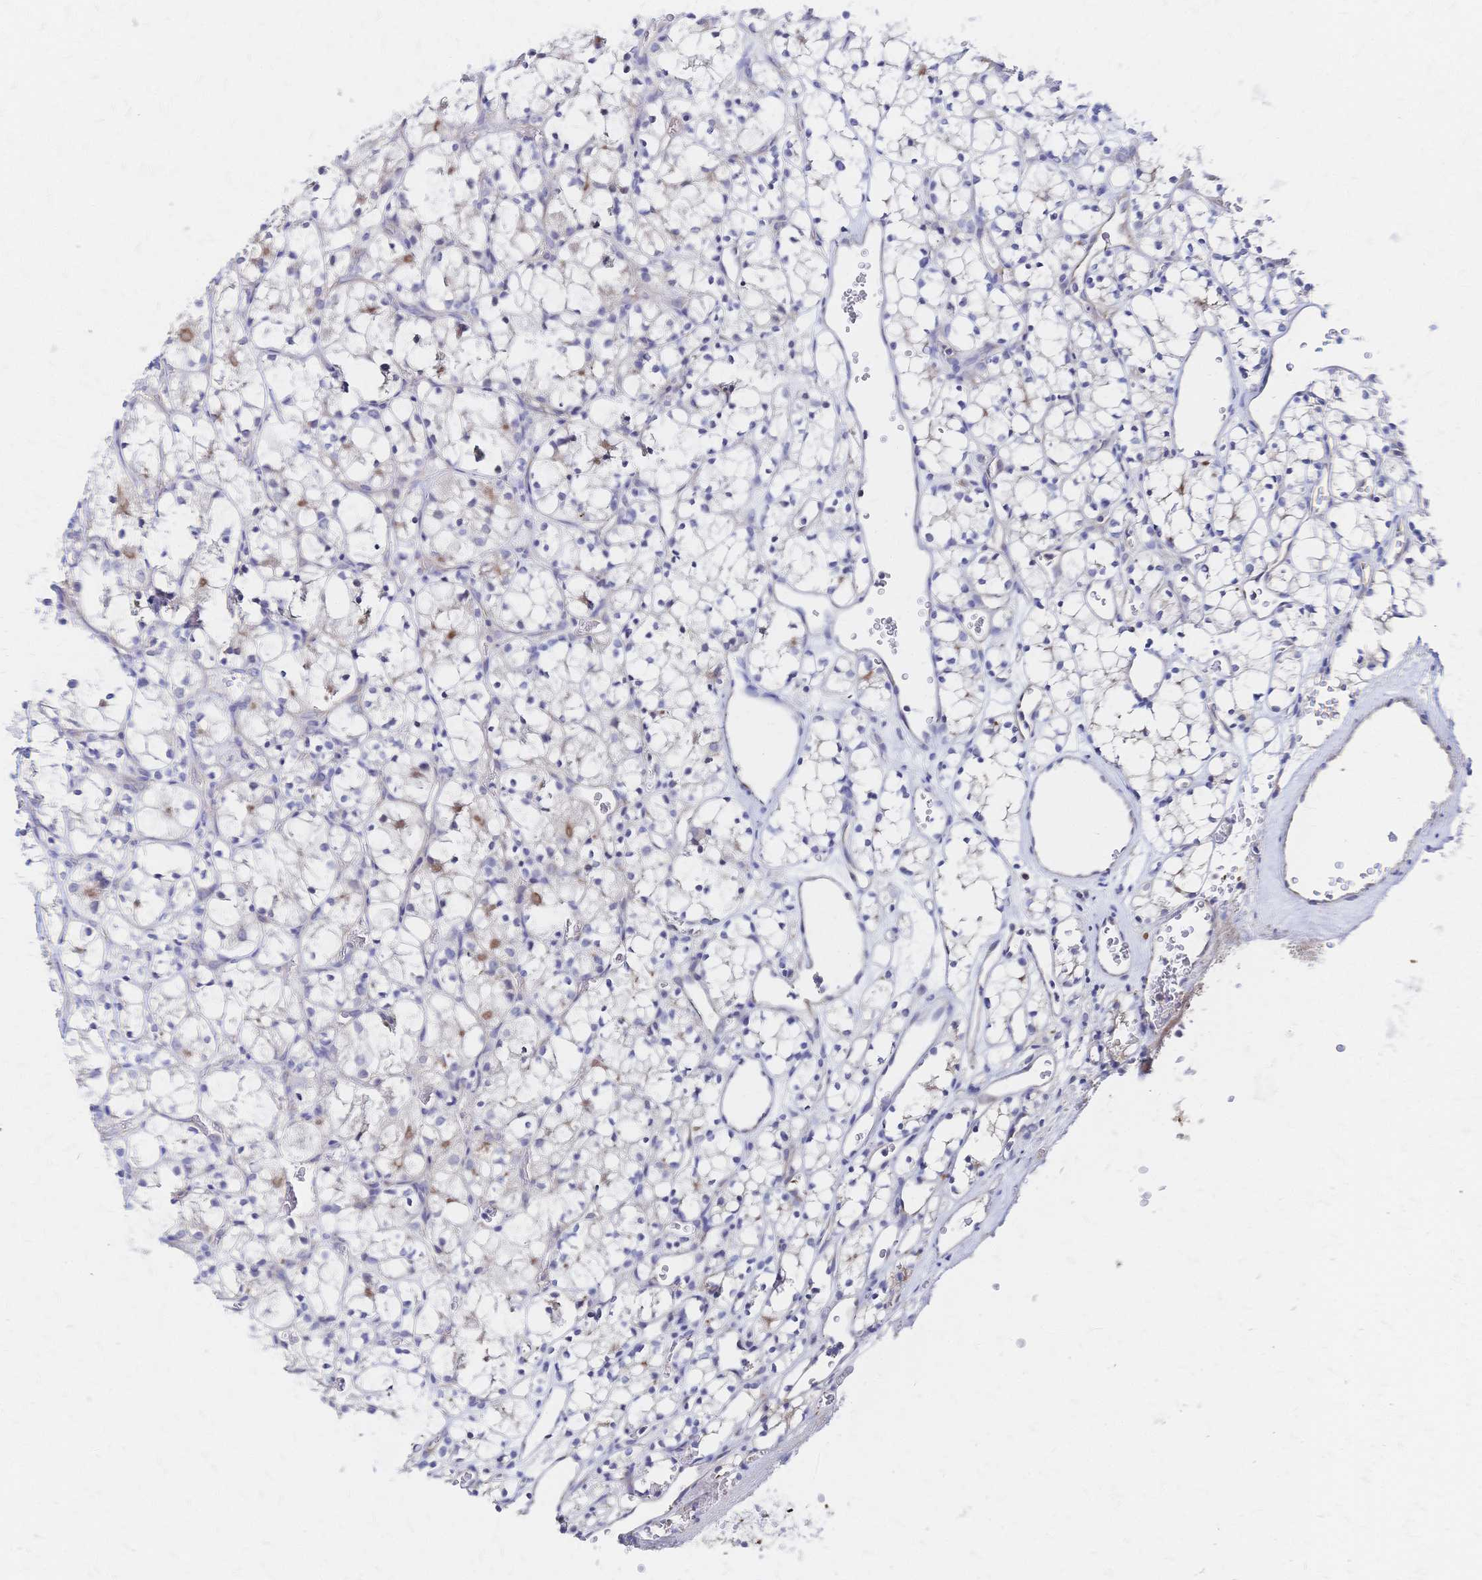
{"staining": {"intensity": "negative", "quantity": "none", "location": "none"}, "tissue": "renal cancer", "cell_type": "Tumor cells", "image_type": "cancer", "snomed": [{"axis": "morphology", "description": "Adenocarcinoma, NOS"}, {"axis": "topography", "description": "Kidney"}], "caption": "Immunohistochemistry (IHC) of human renal cancer (adenocarcinoma) shows no positivity in tumor cells. (DAB (3,3'-diaminobenzidine) immunohistochemistry visualized using brightfield microscopy, high magnification).", "gene": "SLC5A1", "patient": {"sex": "female", "age": 69}}